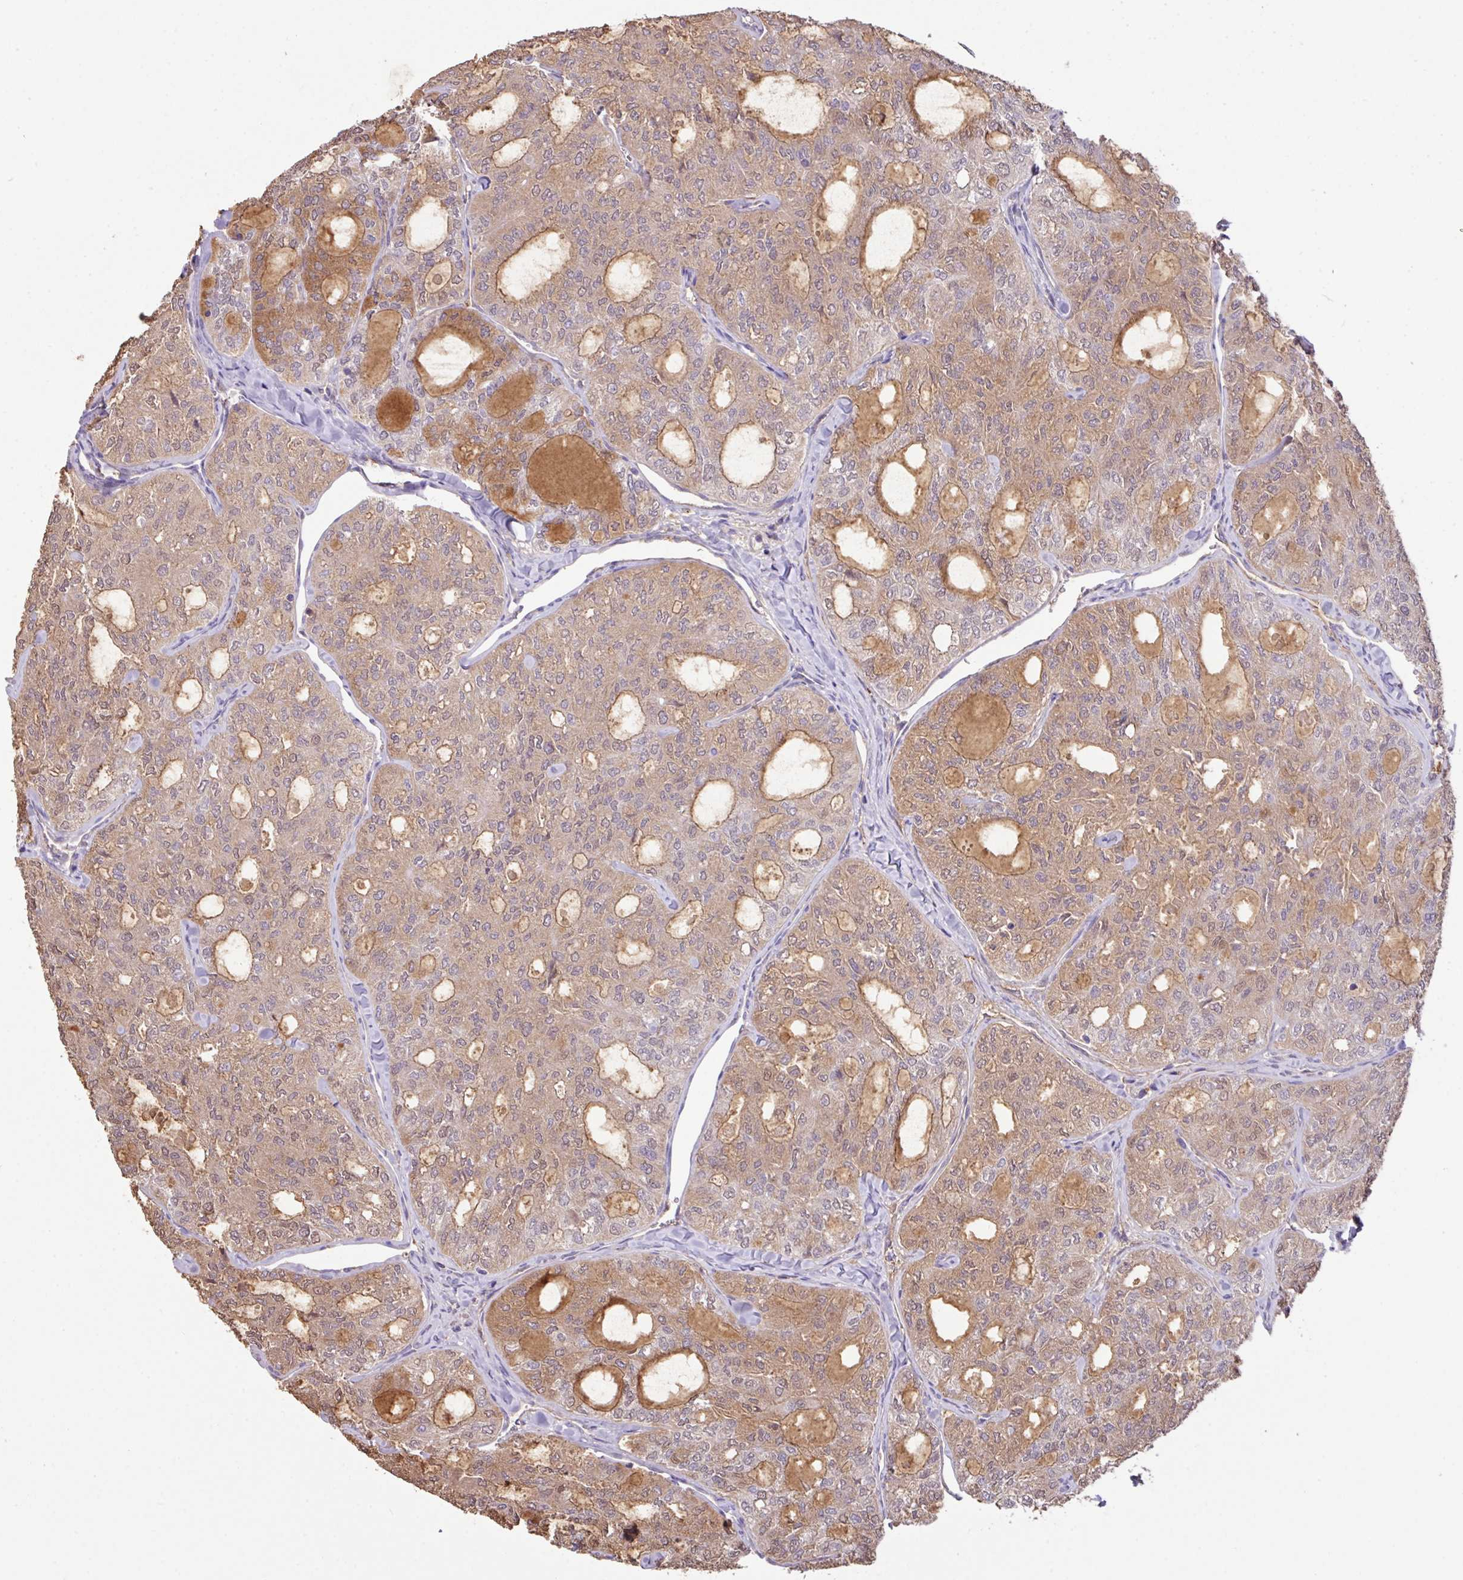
{"staining": {"intensity": "weak", "quantity": "25%-75%", "location": "cytoplasmic/membranous,nuclear"}, "tissue": "thyroid cancer", "cell_type": "Tumor cells", "image_type": "cancer", "snomed": [{"axis": "morphology", "description": "Follicular adenoma carcinoma, NOS"}, {"axis": "topography", "description": "Thyroid gland"}], "caption": "Immunohistochemical staining of thyroid cancer displays low levels of weak cytoplasmic/membranous and nuclear staining in about 25%-75% of tumor cells. The protein is shown in brown color, while the nuclei are stained blue.", "gene": "LRRC53", "patient": {"sex": "male", "age": 75}}